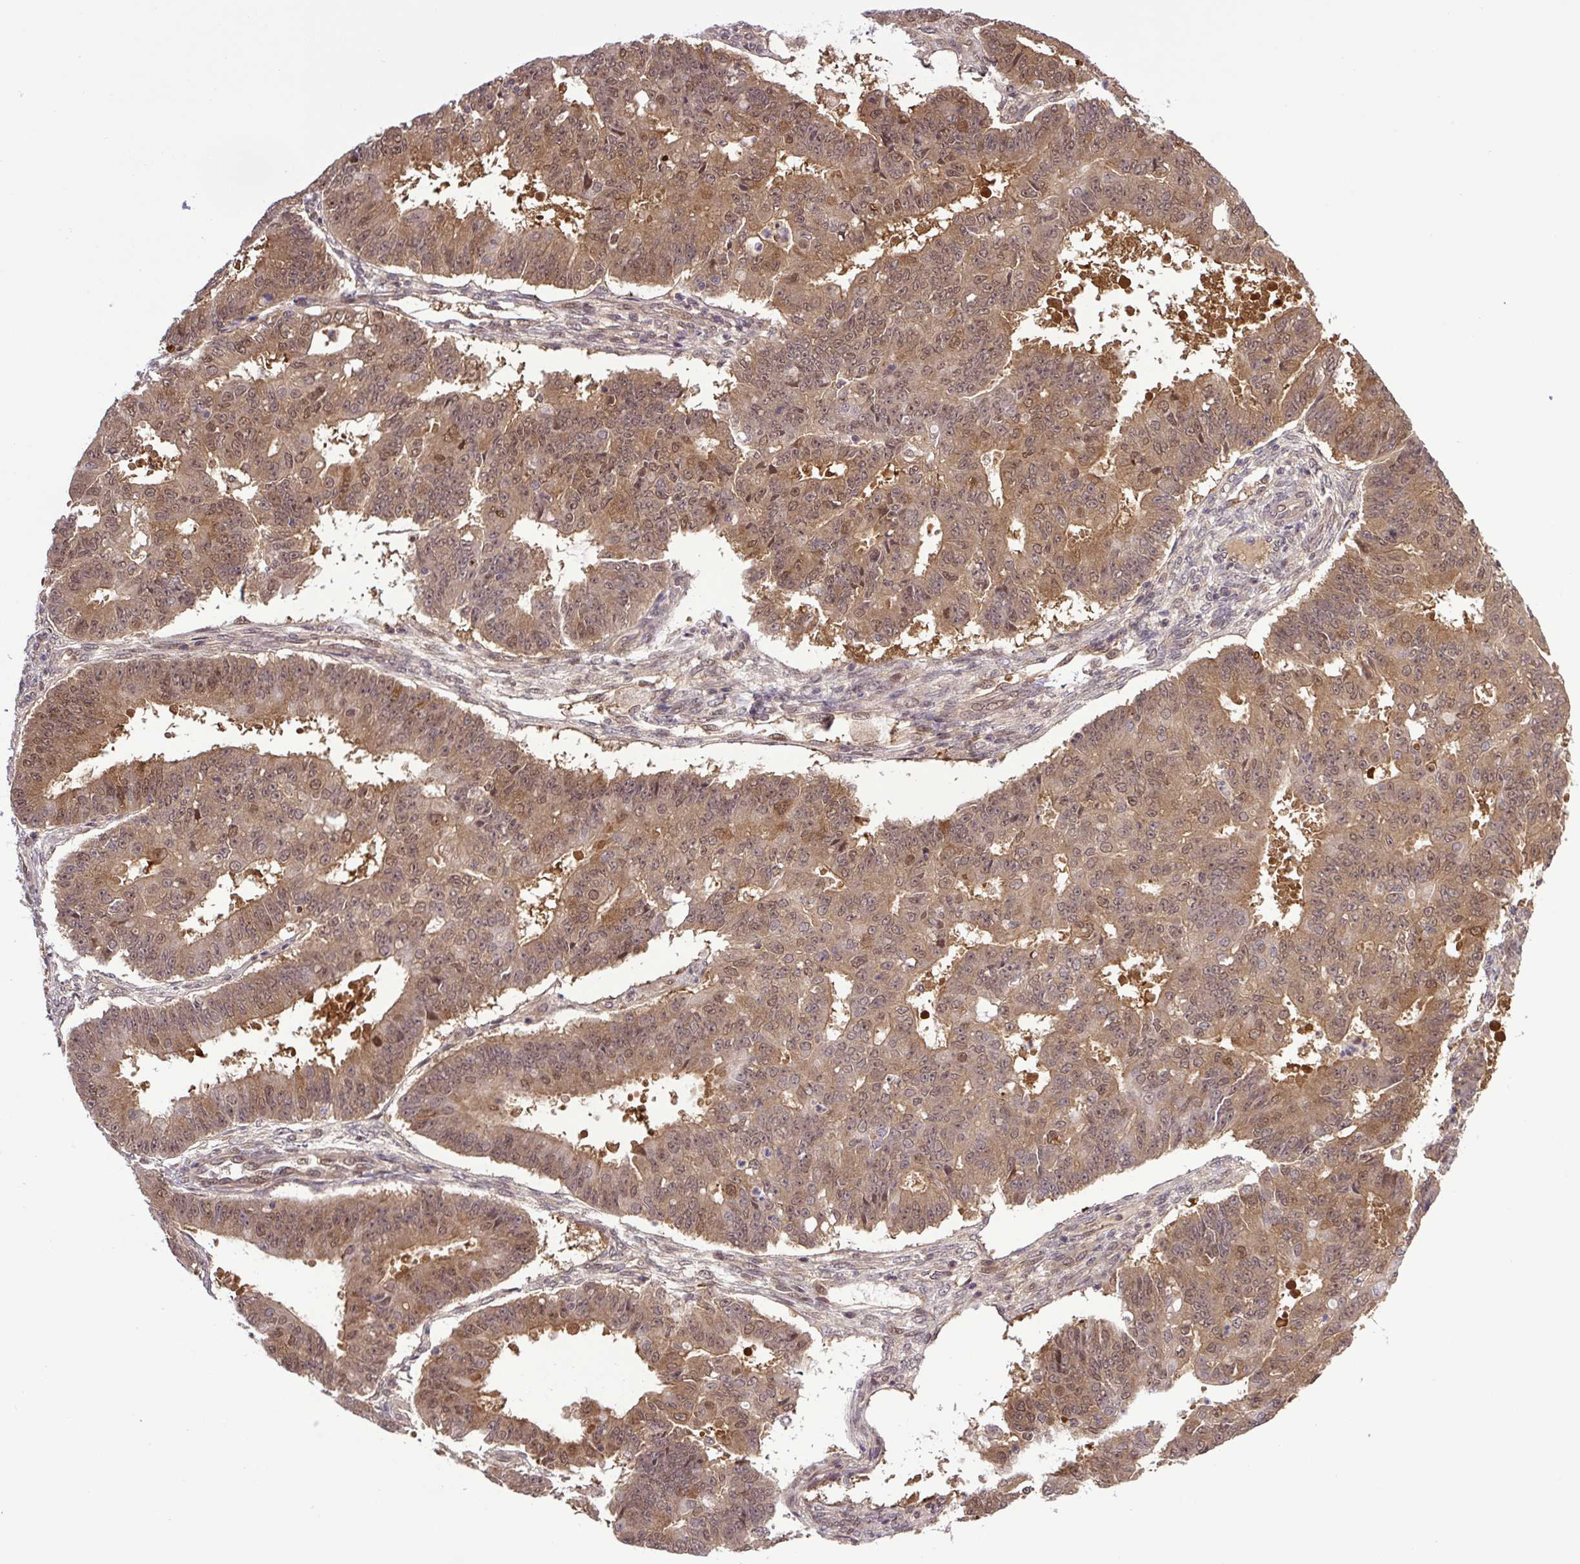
{"staining": {"intensity": "moderate", "quantity": ">75%", "location": "cytoplasmic/membranous,nuclear"}, "tissue": "ovarian cancer", "cell_type": "Tumor cells", "image_type": "cancer", "snomed": [{"axis": "morphology", "description": "Carcinoma, endometroid"}, {"axis": "topography", "description": "Appendix"}, {"axis": "topography", "description": "Ovary"}], "caption": "This is a histology image of IHC staining of ovarian cancer (endometroid carcinoma), which shows moderate expression in the cytoplasmic/membranous and nuclear of tumor cells.", "gene": "SGTA", "patient": {"sex": "female", "age": 42}}